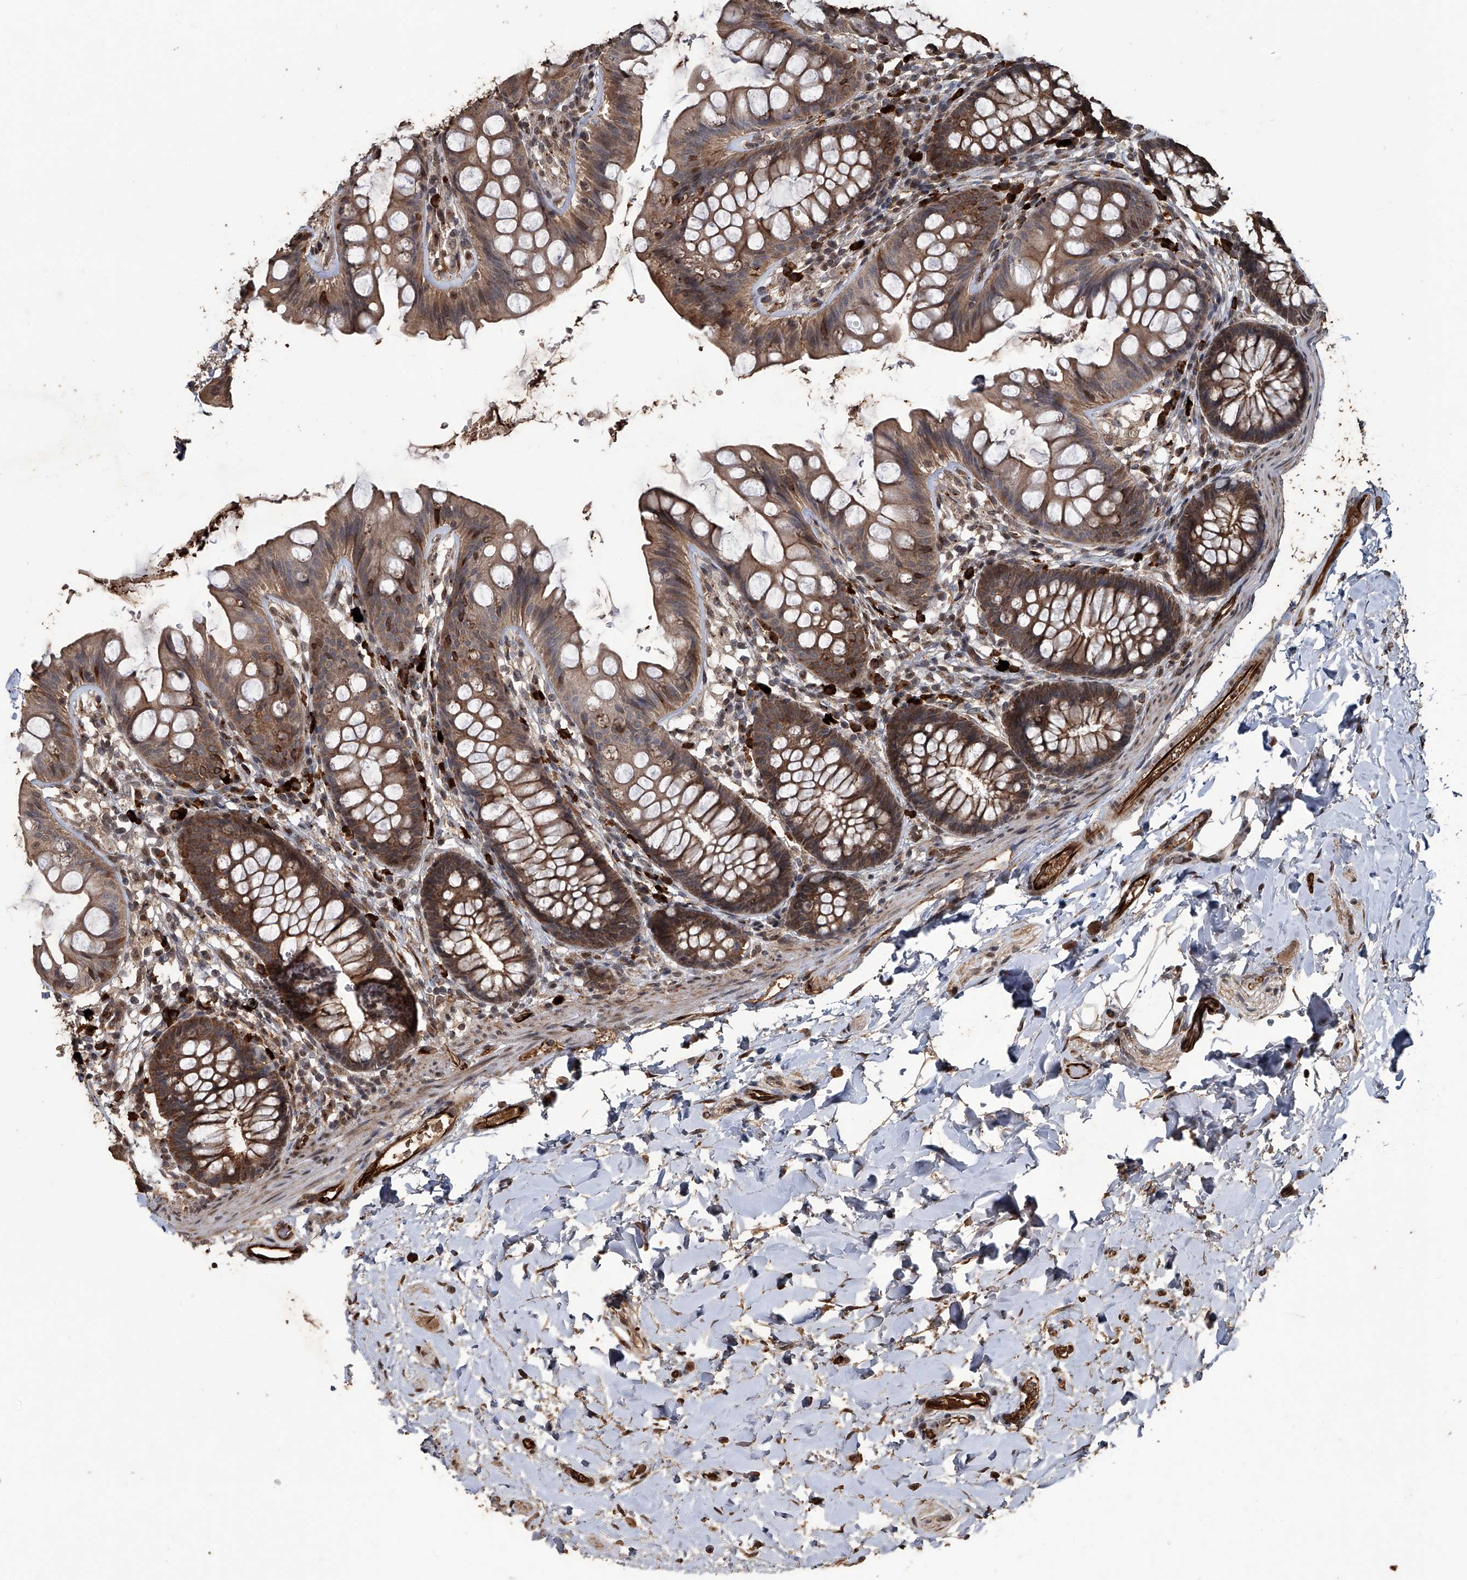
{"staining": {"intensity": "strong", "quantity": ">75%", "location": "cytoplasmic/membranous,nuclear"}, "tissue": "colon", "cell_type": "Endothelial cells", "image_type": "normal", "snomed": [{"axis": "morphology", "description": "Normal tissue, NOS"}, {"axis": "topography", "description": "Colon"}], "caption": "Brown immunohistochemical staining in normal human colon displays strong cytoplasmic/membranous,nuclear staining in approximately >75% of endothelial cells.", "gene": "GPR132", "patient": {"sex": "female", "age": 62}}